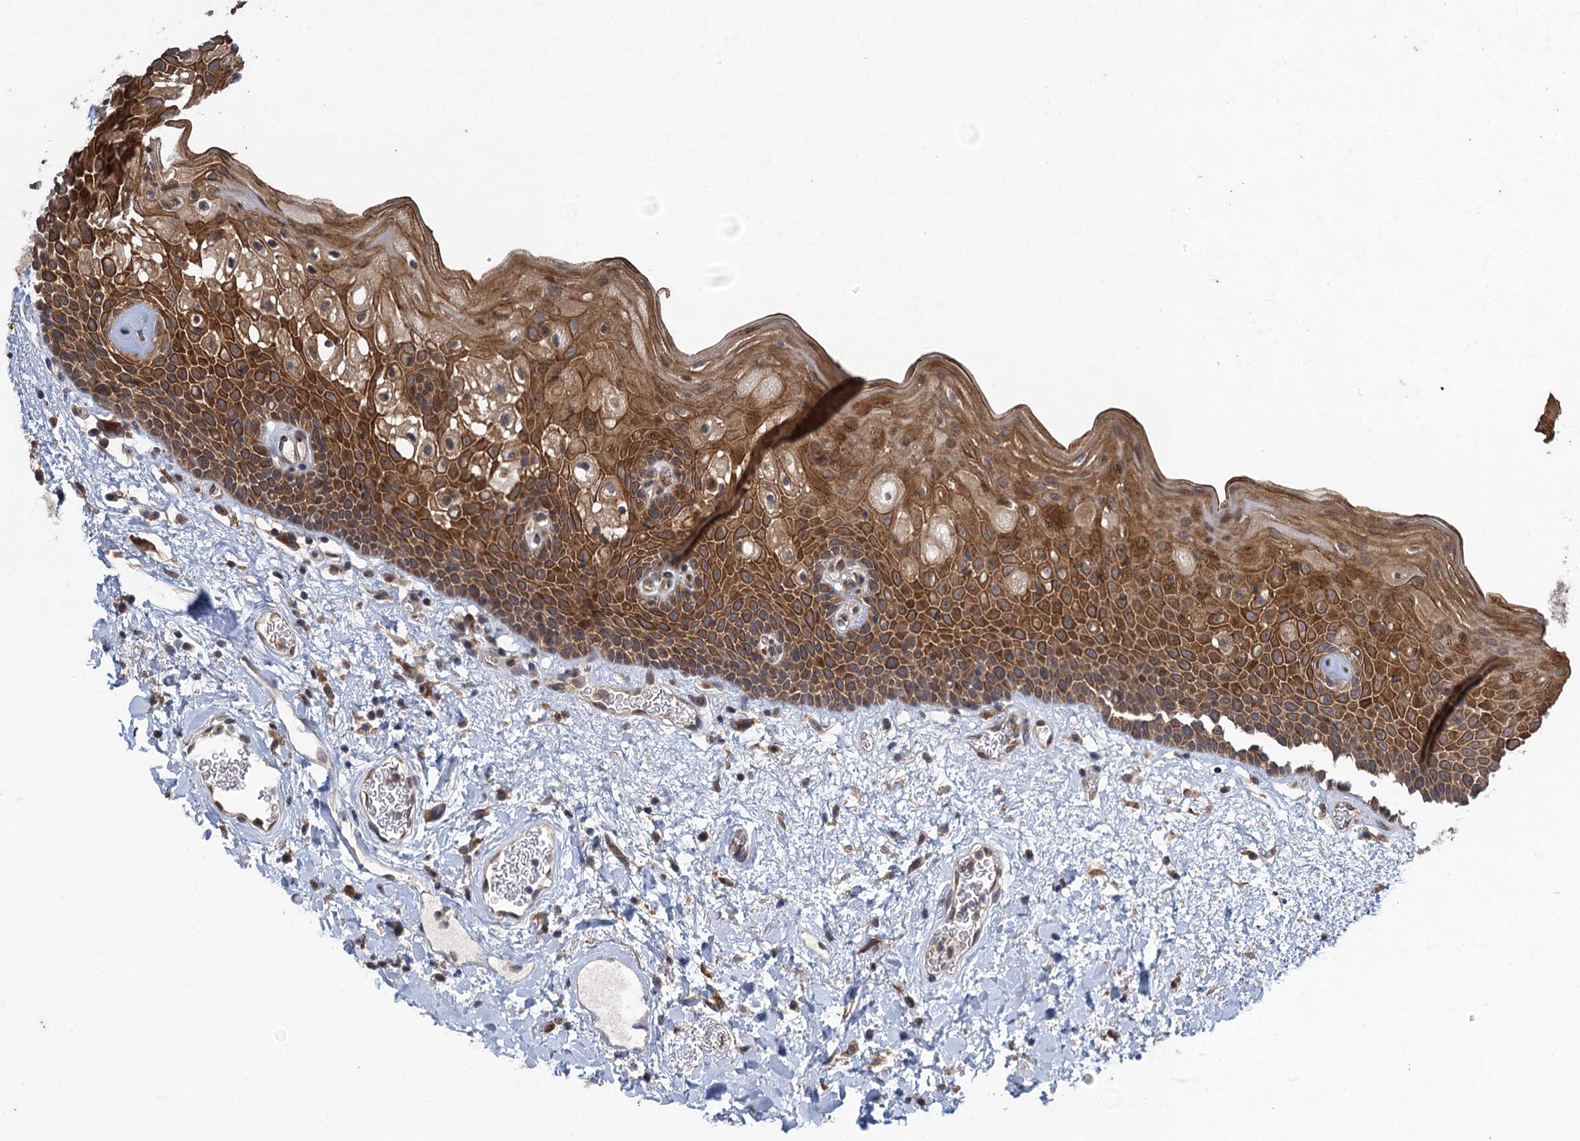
{"staining": {"intensity": "strong", "quantity": ">75%", "location": "cytoplasmic/membranous"}, "tissue": "oral mucosa", "cell_type": "Squamous epithelial cells", "image_type": "normal", "snomed": [{"axis": "morphology", "description": "Normal tissue, NOS"}, {"axis": "topography", "description": "Oral tissue"}], "caption": "Squamous epithelial cells exhibit high levels of strong cytoplasmic/membranous expression in approximately >75% of cells in normal human oral mucosa.", "gene": "HAUS1", "patient": {"sex": "male", "age": 74}}